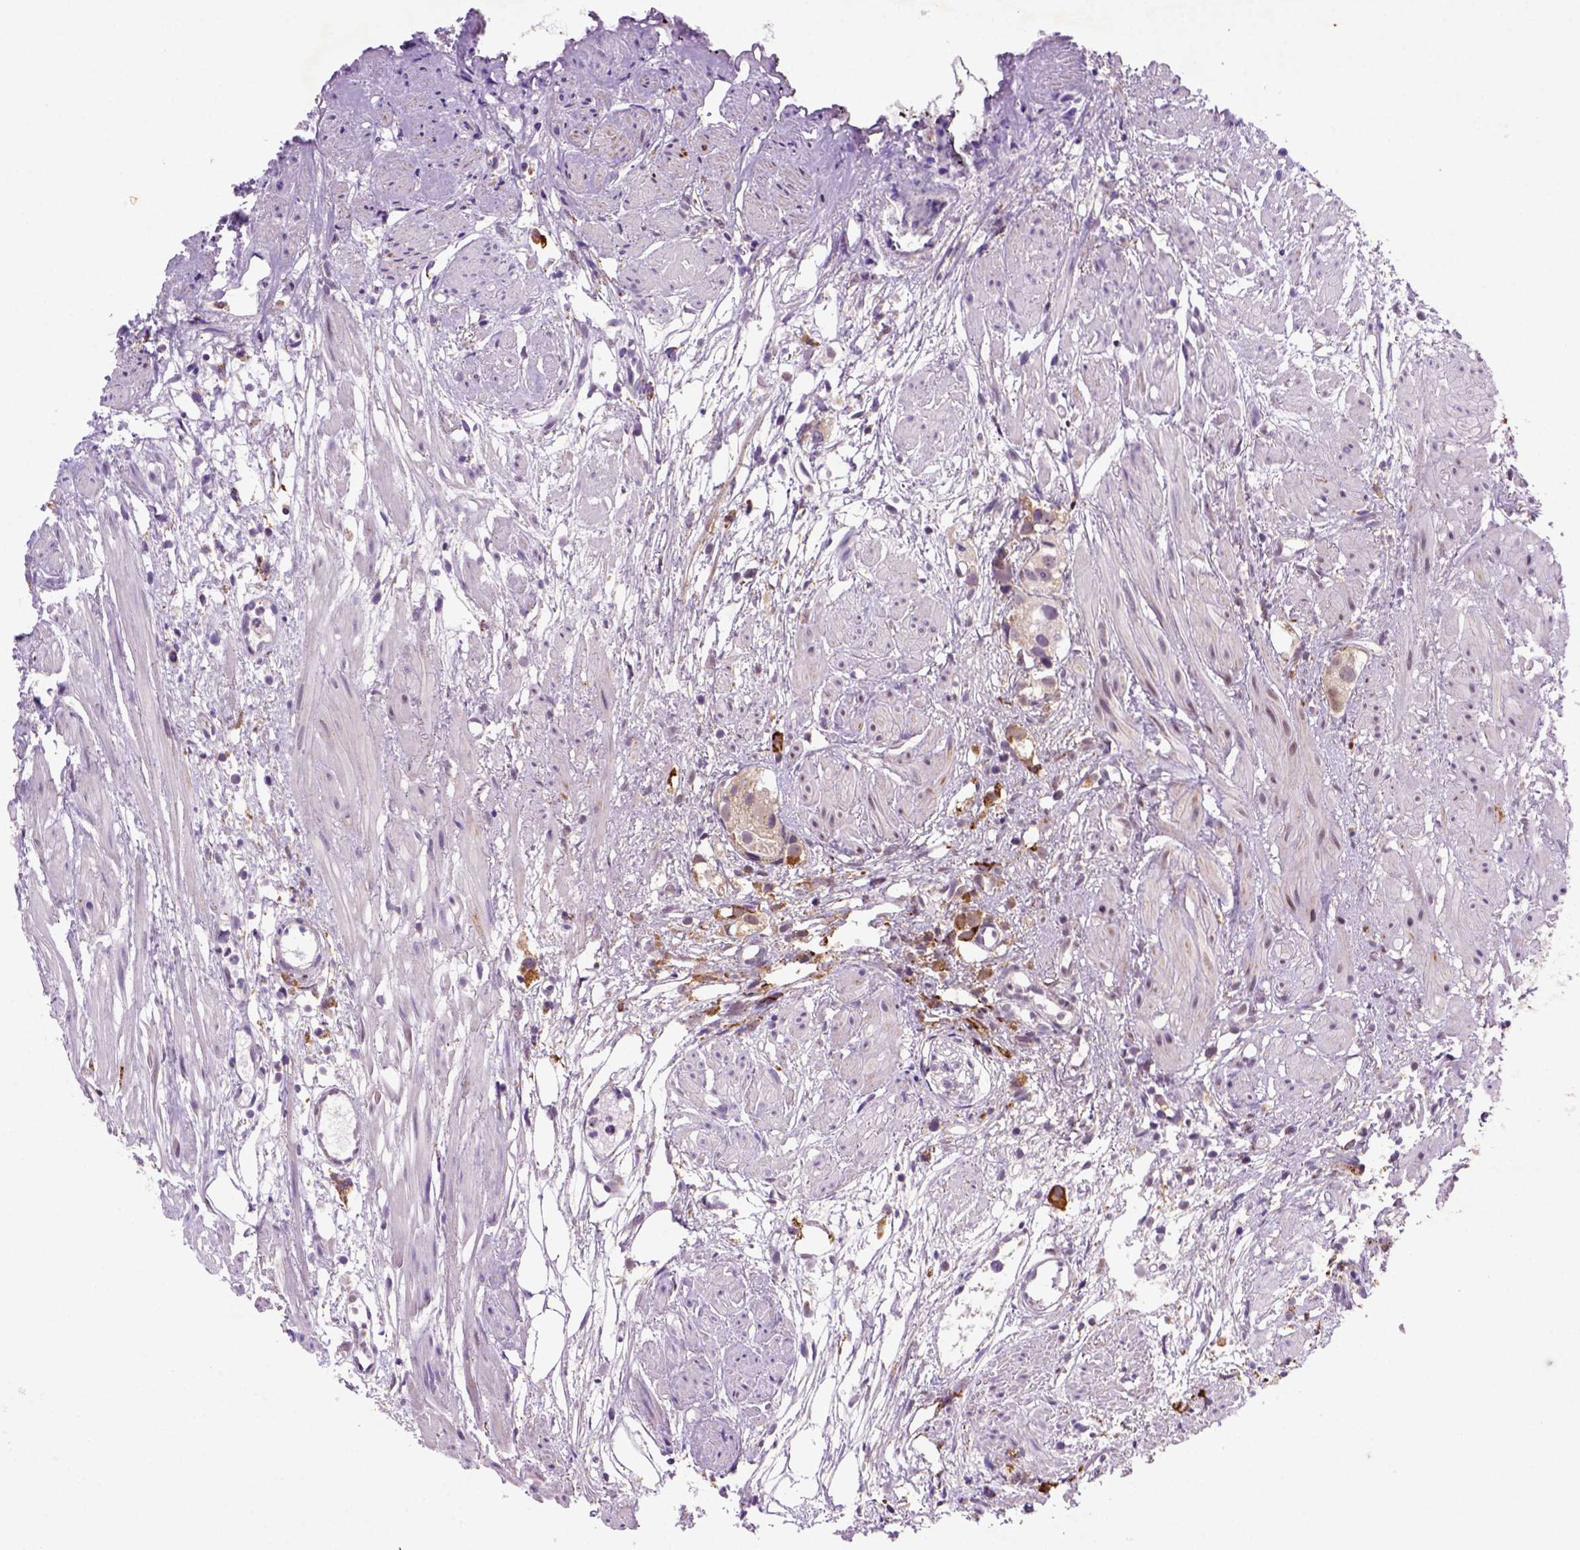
{"staining": {"intensity": "negative", "quantity": "none", "location": "none"}, "tissue": "prostate cancer", "cell_type": "Tumor cells", "image_type": "cancer", "snomed": [{"axis": "morphology", "description": "Adenocarcinoma, High grade"}, {"axis": "topography", "description": "Prostate"}], "caption": "A histopathology image of adenocarcinoma (high-grade) (prostate) stained for a protein exhibits no brown staining in tumor cells.", "gene": "FZD7", "patient": {"sex": "male", "age": 68}}